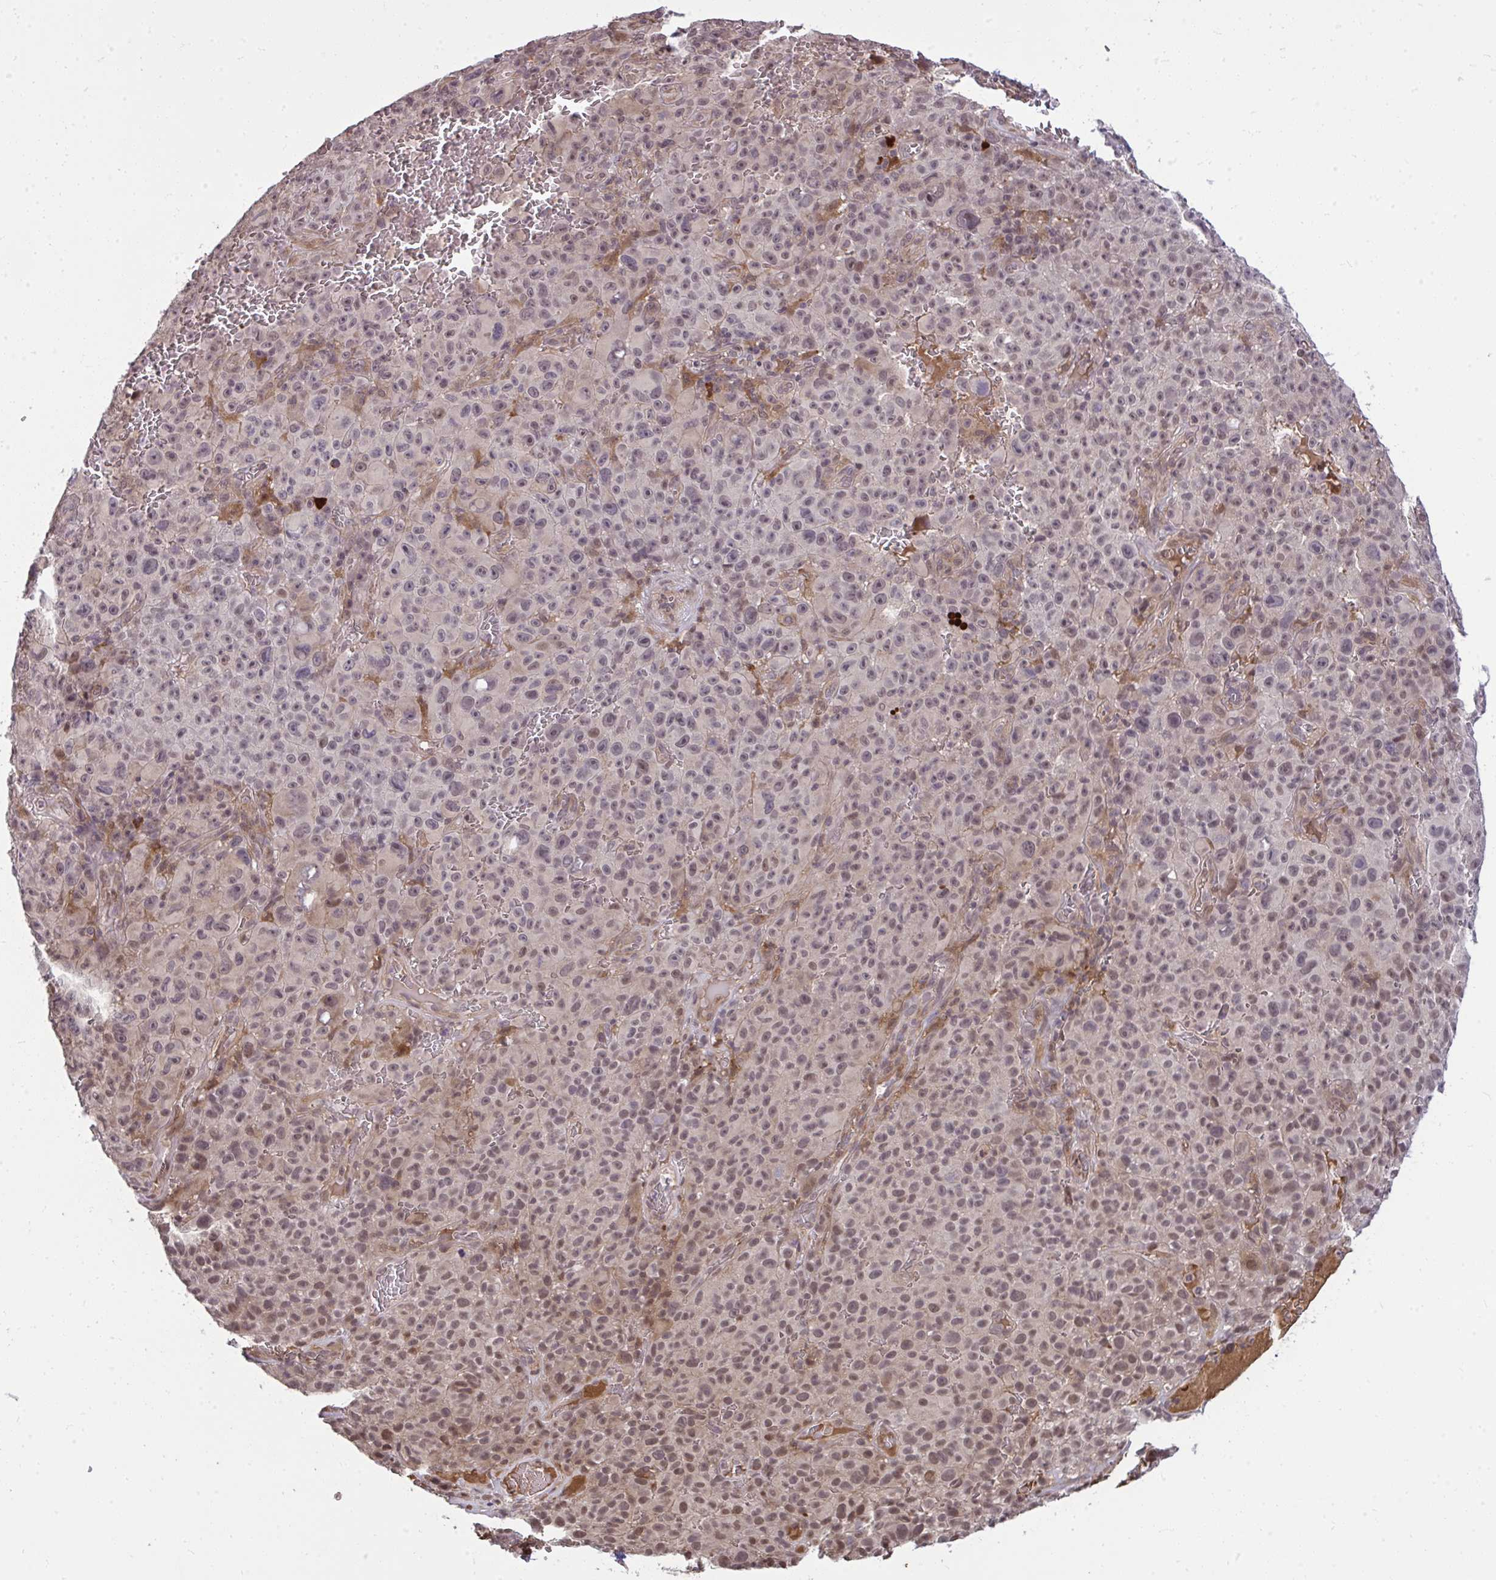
{"staining": {"intensity": "moderate", "quantity": "25%-75%", "location": "cytoplasmic/membranous,nuclear"}, "tissue": "melanoma", "cell_type": "Tumor cells", "image_type": "cancer", "snomed": [{"axis": "morphology", "description": "Malignant melanoma, NOS"}, {"axis": "topography", "description": "Skin"}], "caption": "A brown stain shows moderate cytoplasmic/membranous and nuclear positivity of a protein in human malignant melanoma tumor cells.", "gene": "ZSCAN9", "patient": {"sex": "female", "age": 82}}